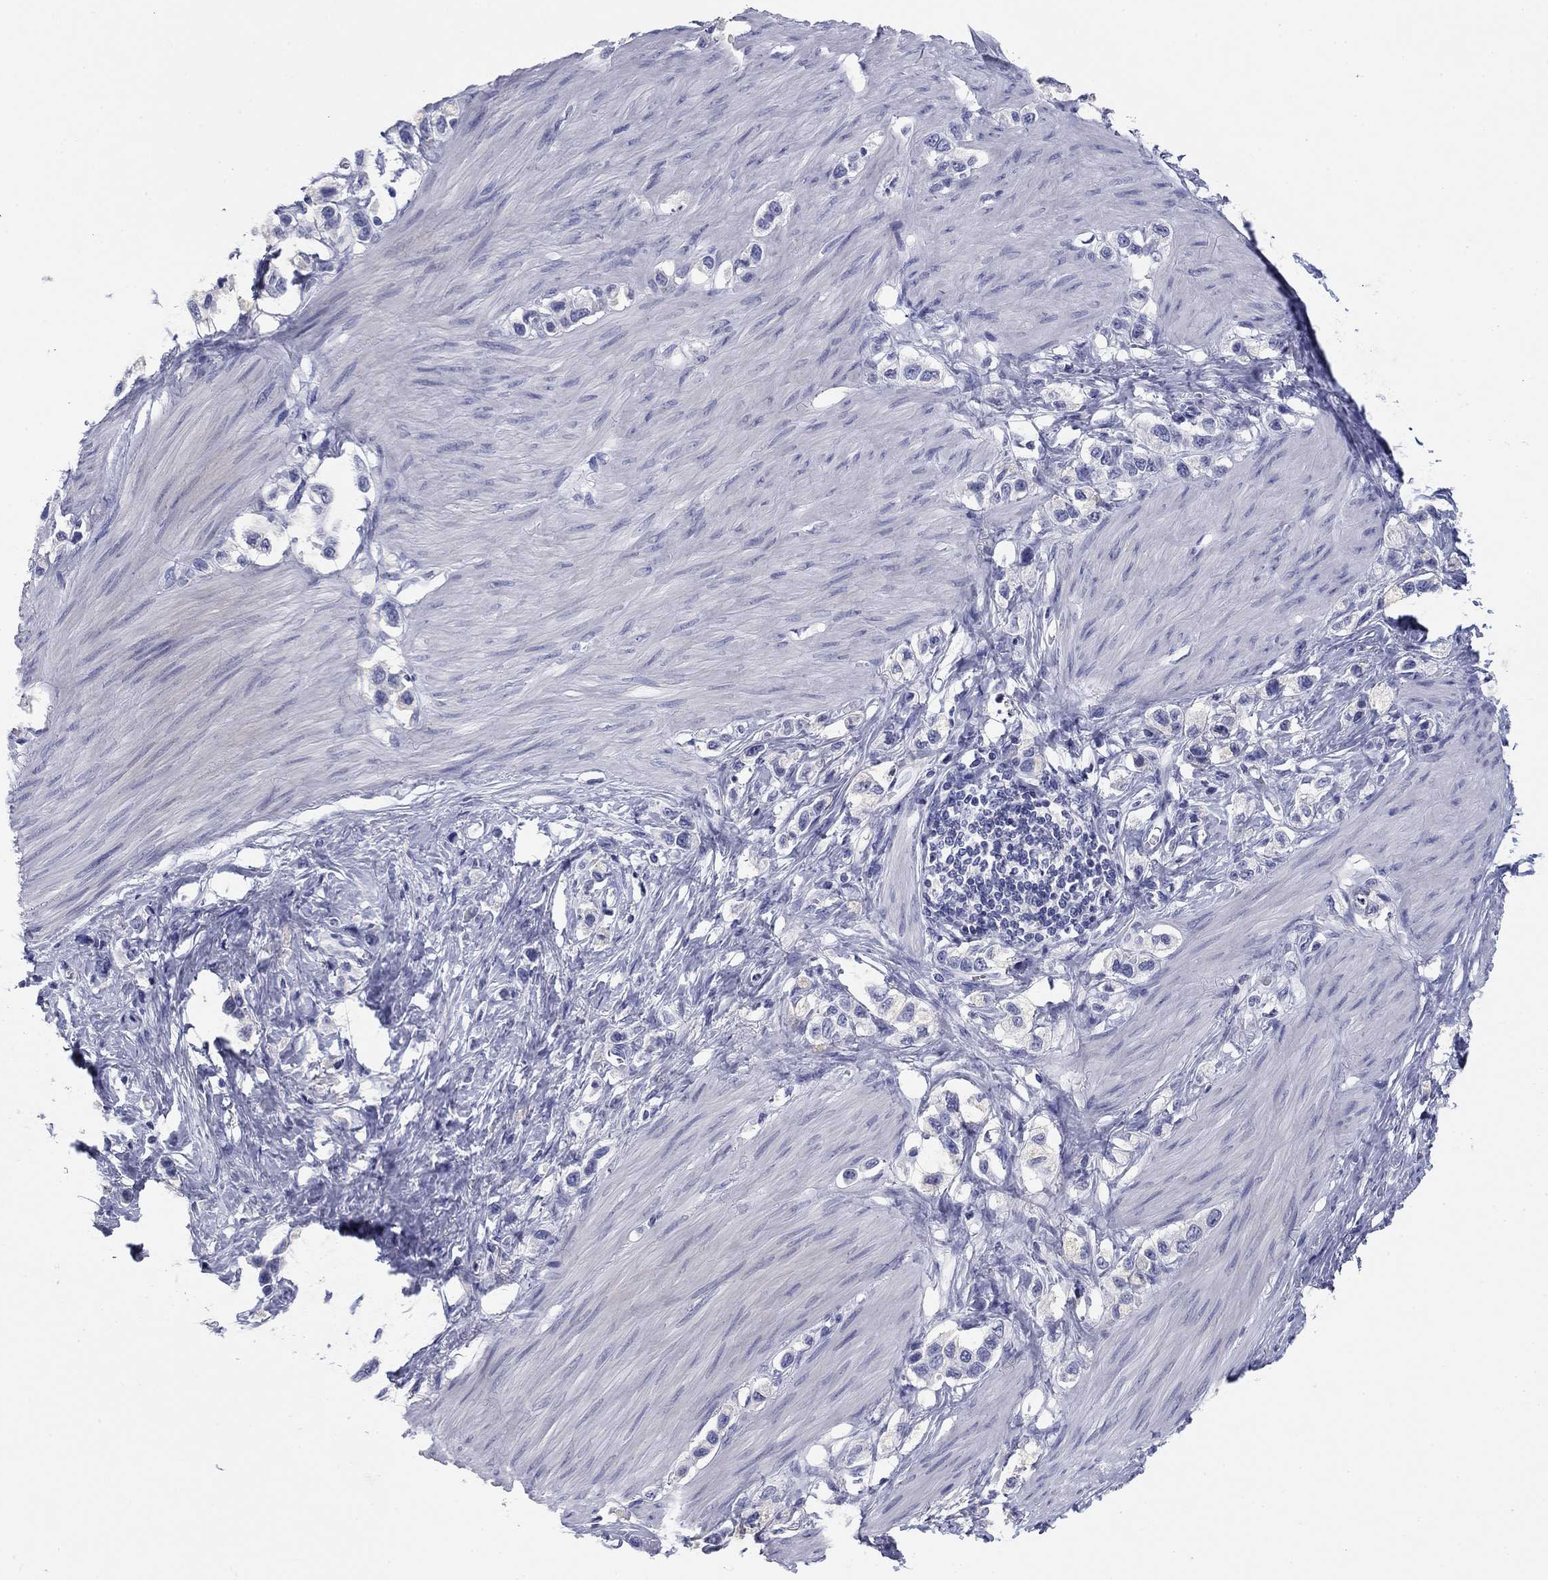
{"staining": {"intensity": "negative", "quantity": "none", "location": "none"}, "tissue": "stomach cancer", "cell_type": "Tumor cells", "image_type": "cancer", "snomed": [{"axis": "morphology", "description": "Normal tissue, NOS"}, {"axis": "morphology", "description": "Adenocarcinoma, NOS"}, {"axis": "morphology", "description": "Adenocarcinoma, High grade"}, {"axis": "topography", "description": "Stomach, upper"}, {"axis": "topography", "description": "Stomach"}], "caption": "A high-resolution histopathology image shows immunohistochemistry staining of stomach adenocarcinoma (high-grade), which reveals no significant expression in tumor cells. (IHC, brightfield microscopy, high magnification).", "gene": "KCNH1", "patient": {"sex": "female", "age": 65}}